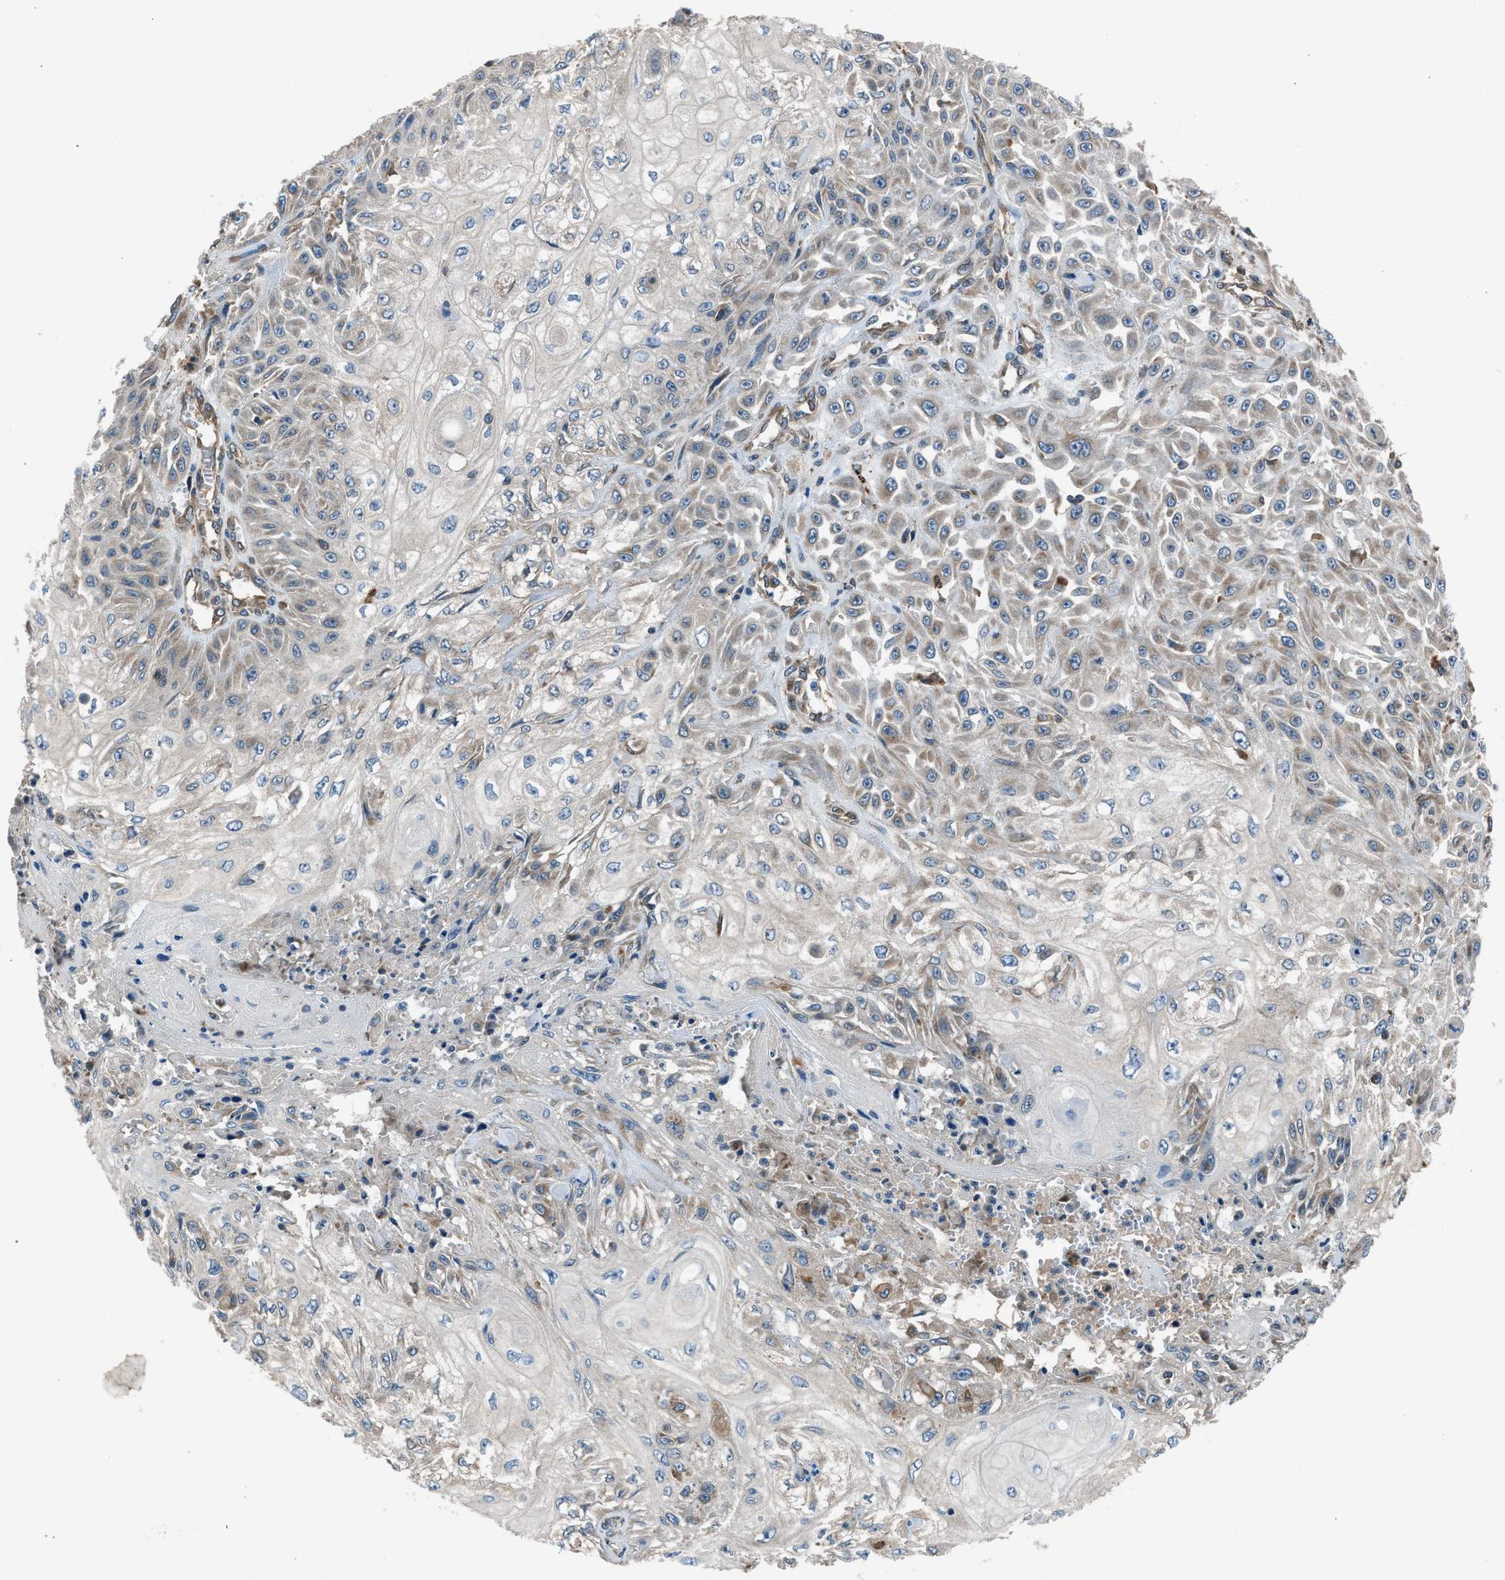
{"staining": {"intensity": "weak", "quantity": "25%-75%", "location": "cytoplasmic/membranous"}, "tissue": "skin cancer", "cell_type": "Tumor cells", "image_type": "cancer", "snomed": [{"axis": "morphology", "description": "Squamous cell carcinoma, NOS"}, {"axis": "morphology", "description": "Squamous cell carcinoma, metastatic, NOS"}, {"axis": "topography", "description": "Skin"}, {"axis": "topography", "description": "Lymph node"}], "caption": "DAB (3,3'-diaminobenzidine) immunohistochemical staining of skin cancer (metastatic squamous cell carcinoma) shows weak cytoplasmic/membranous protein positivity in about 25%-75% of tumor cells.", "gene": "LMBR1", "patient": {"sex": "male", "age": 75}}